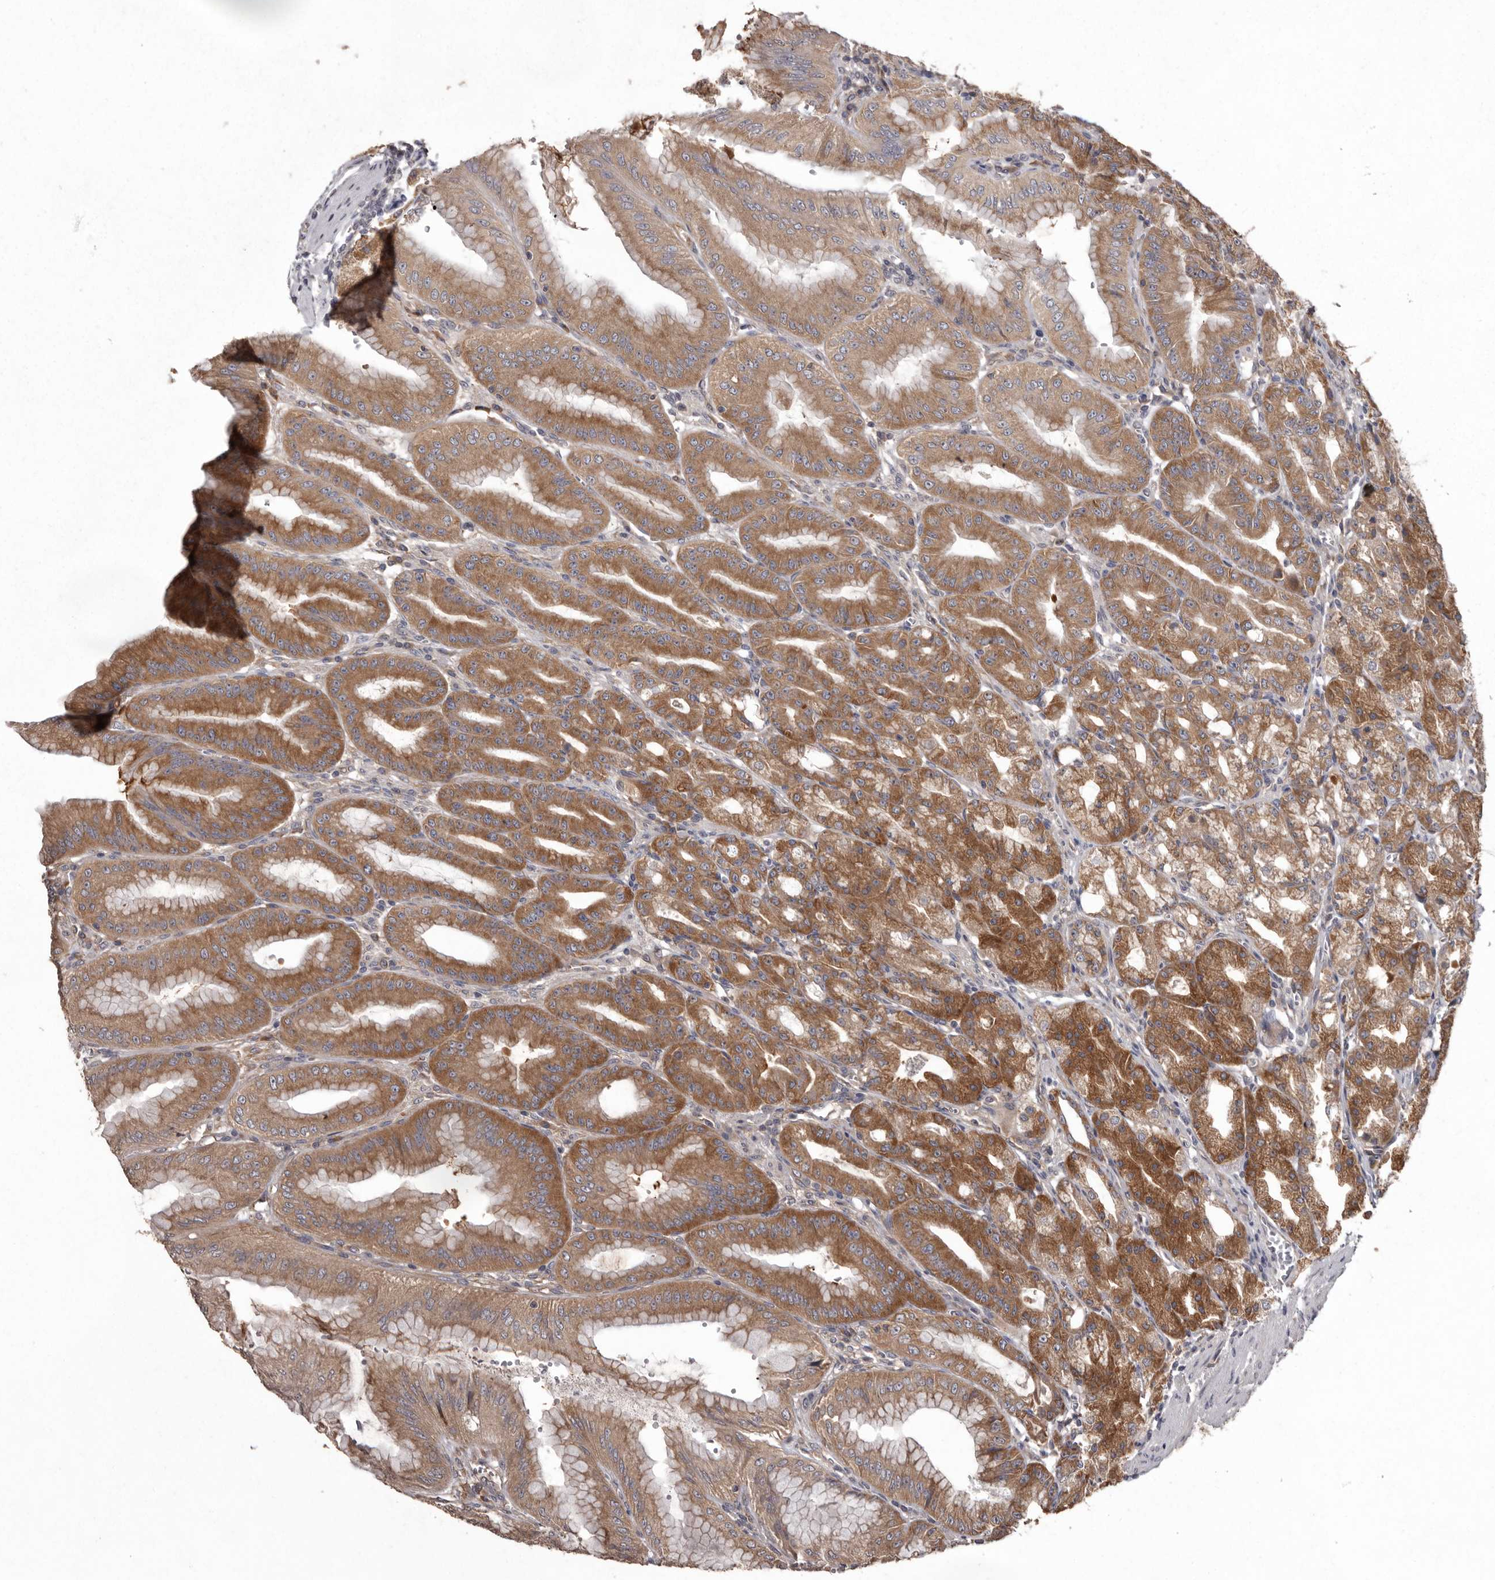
{"staining": {"intensity": "strong", "quantity": ">75%", "location": "cytoplasmic/membranous"}, "tissue": "stomach", "cell_type": "Glandular cells", "image_type": "normal", "snomed": [{"axis": "morphology", "description": "Normal tissue, NOS"}, {"axis": "topography", "description": "Stomach, lower"}], "caption": "Immunohistochemistry (IHC) of normal human stomach reveals high levels of strong cytoplasmic/membranous expression in about >75% of glandular cells.", "gene": "DARS1", "patient": {"sex": "male", "age": 71}}